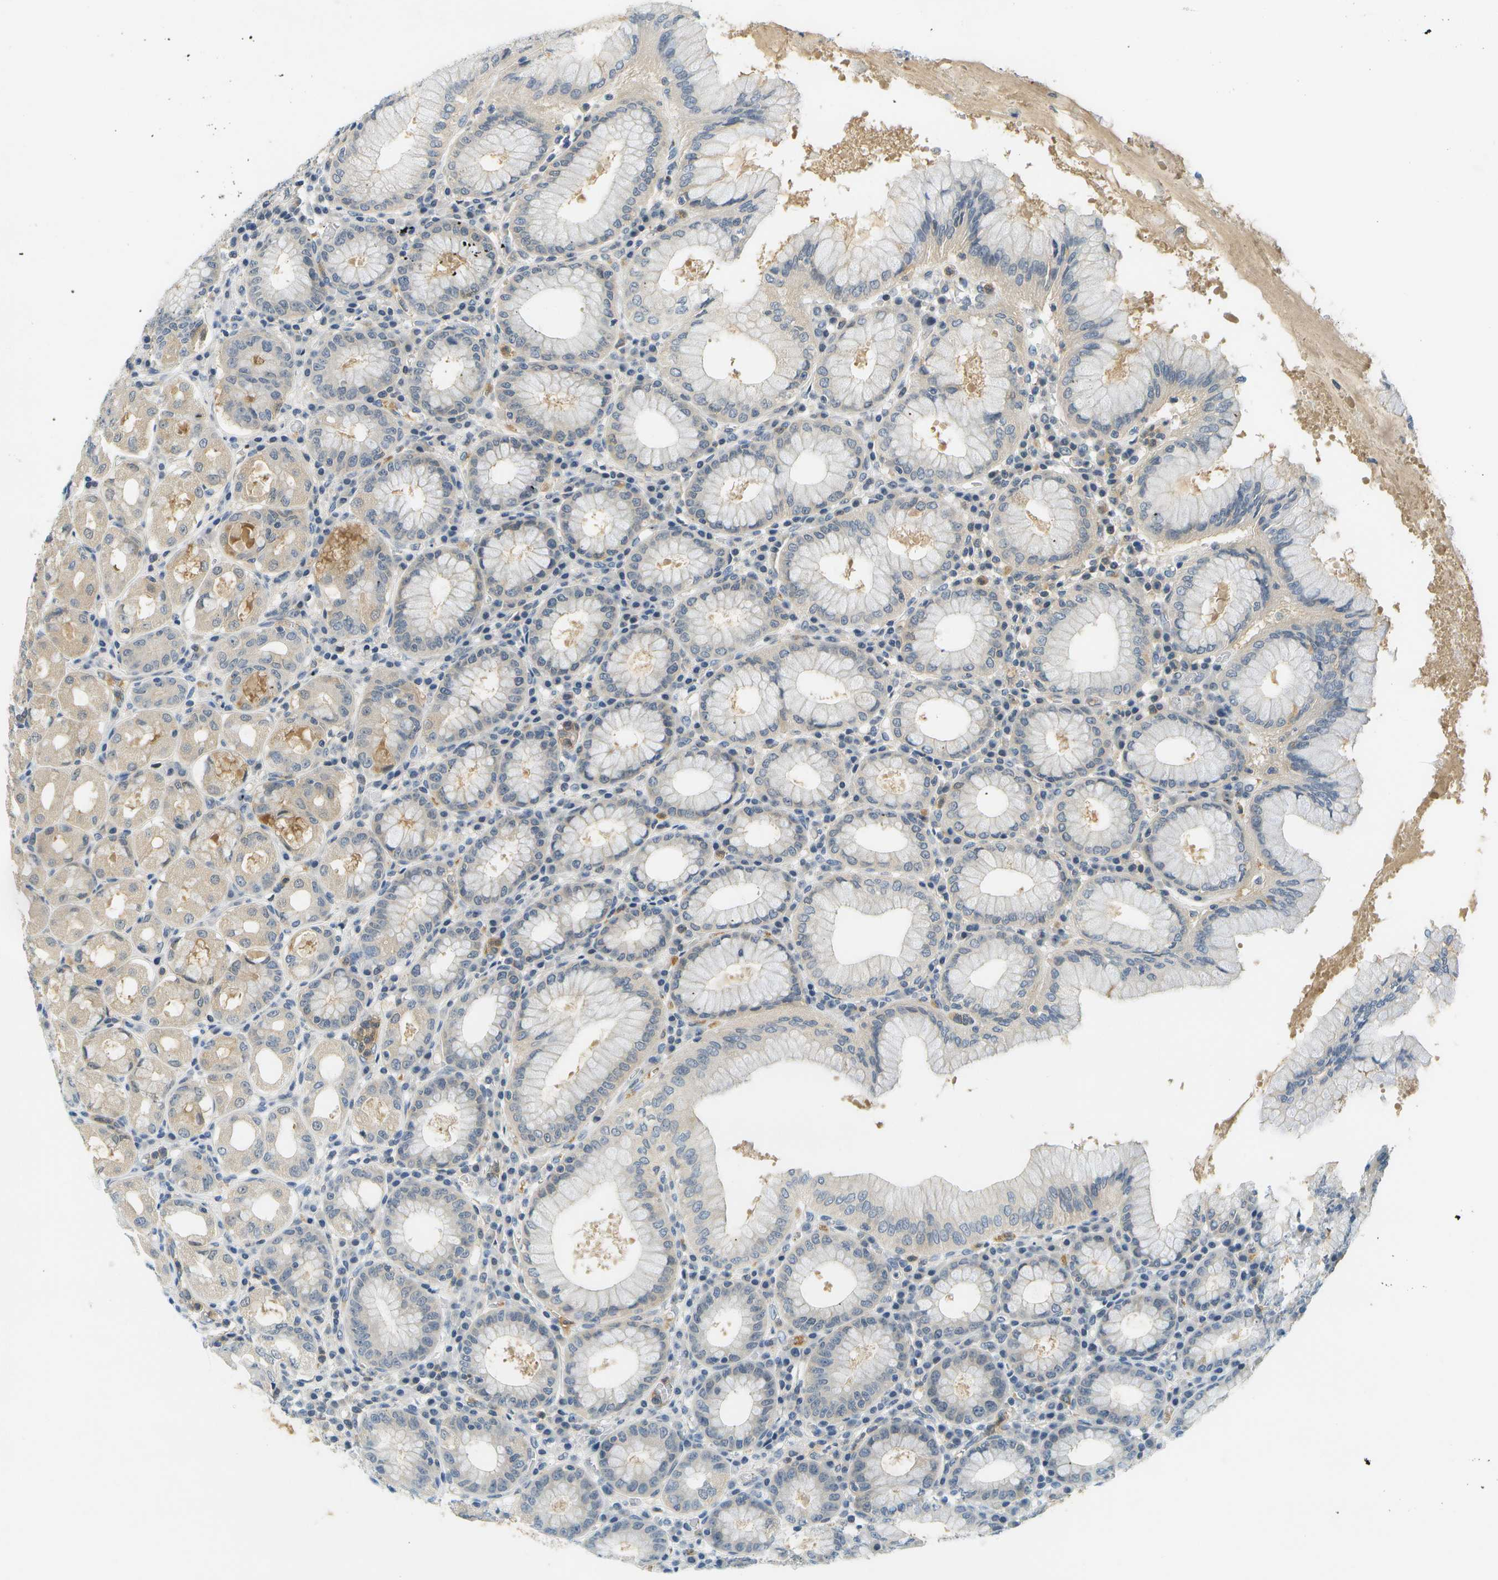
{"staining": {"intensity": "weak", "quantity": "25%-75%", "location": "cytoplasmic/membranous"}, "tissue": "stomach", "cell_type": "Glandular cells", "image_type": "normal", "snomed": [{"axis": "morphology", "description": "Normal tissue, NOS"}, {"axis": "topography", "description": "Stomach"}, {"axis": "topography", "description": "Stomach, lower"}], "caption": "A brown stain highlights weak cytoplasmic/membranous positivity of a protein in glandular cells of unremarkable human stomach. (Stains: DAB in brown, nuclei in blue, Microscopy: brightfield microscopy at high magnification).", "gene": "RASGRP2", "patient": {"sex": "female", "age": 56}}